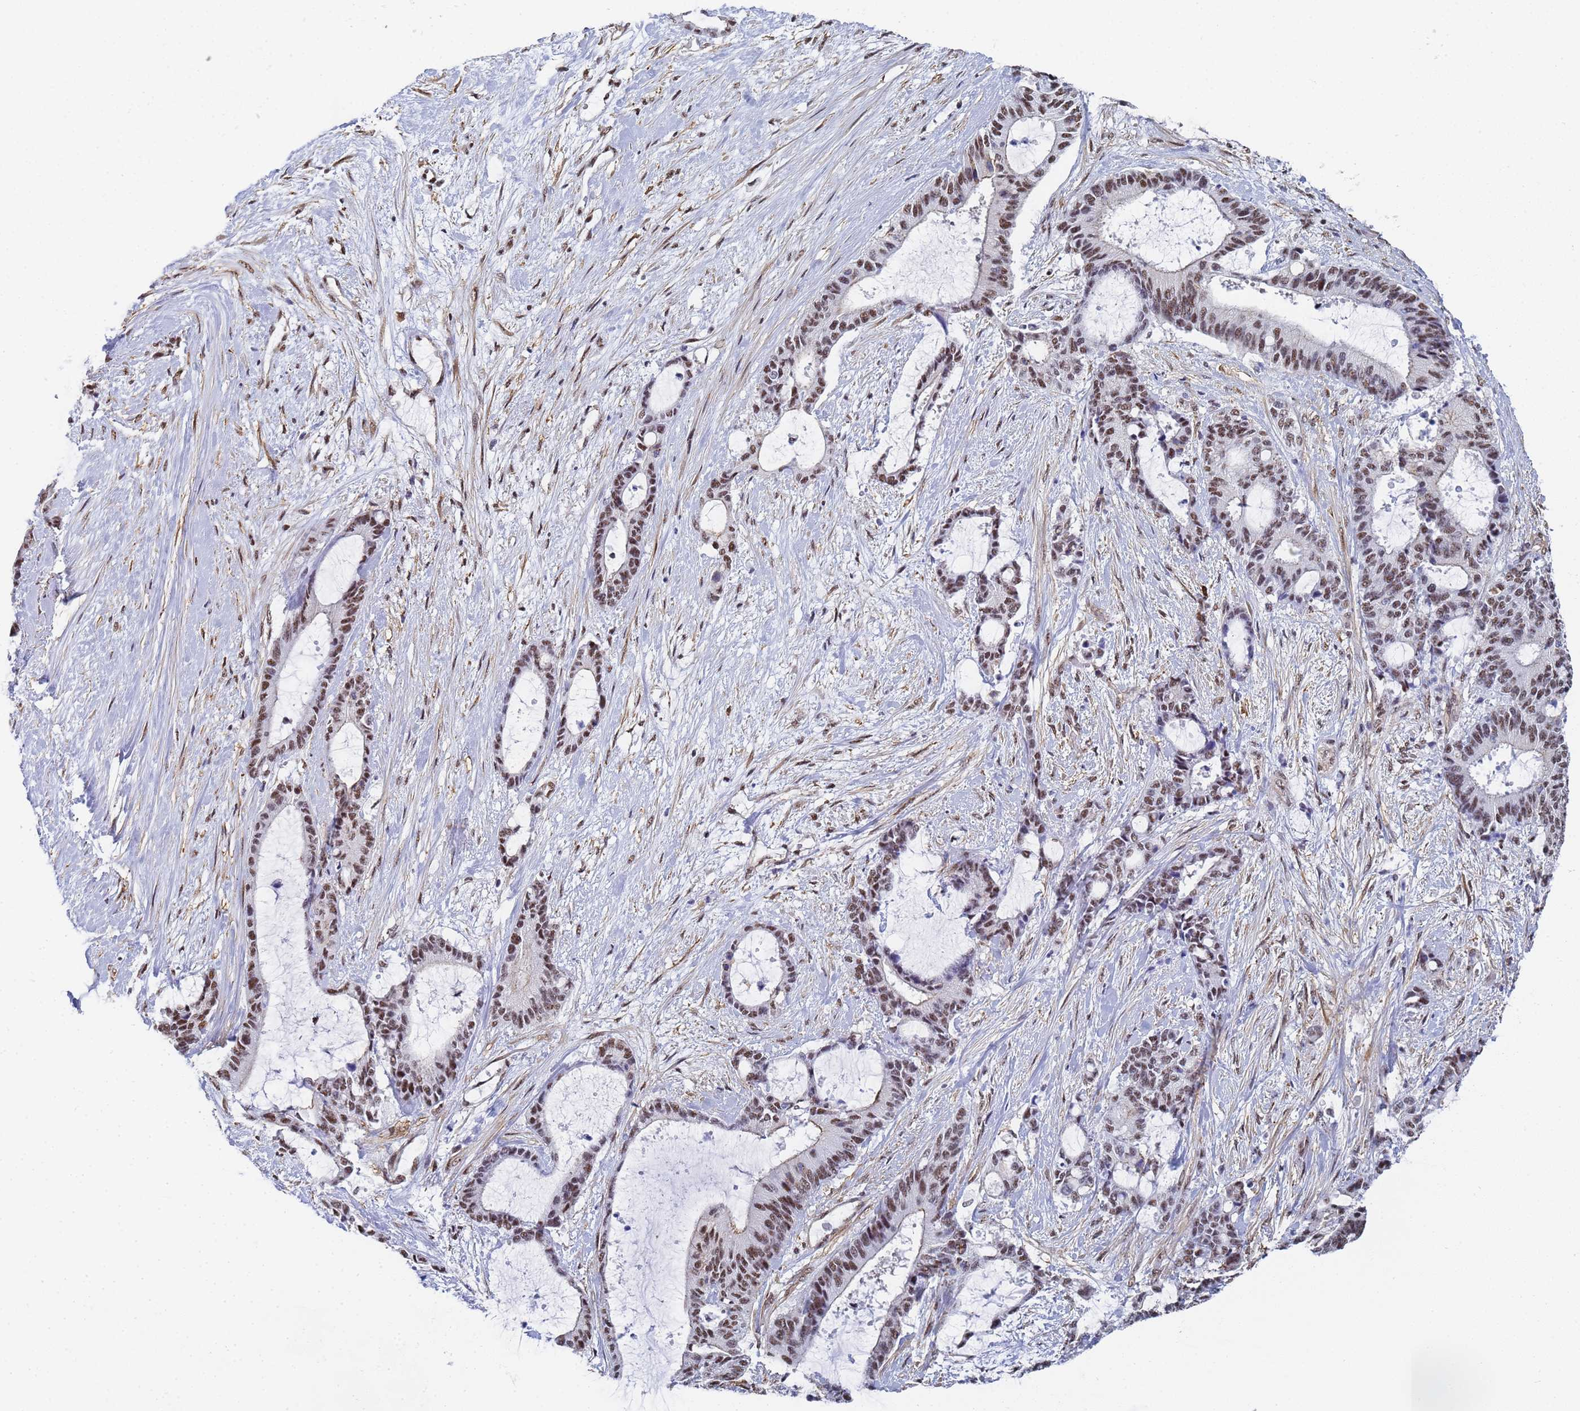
{"staining": {"intensity": "strong", "quantity": ">75%", "location": "nuclear"}, "tissue": "liver cancer", "cell_type": "Tumor cells", "image_type": "cancer", "snomed": [{"axis": "morphology", "description": "Normal tissue, NOS"}, {"axis": "morphology", "description": "Cholangiocarcinoma"}, {"axis": "topography", "description": "Liver"}, {"axis": "topography", "description": "Peripheral nerve tissue"}], "caption": "The image reveals immunohistochemical staining of liver cancer (cholangiocarcinoma). There is strong nuclear positivity is seen in about >75% of tumor cells.", "gene": "PRRT4", "patient": {"sex": "female", "age": 73}}